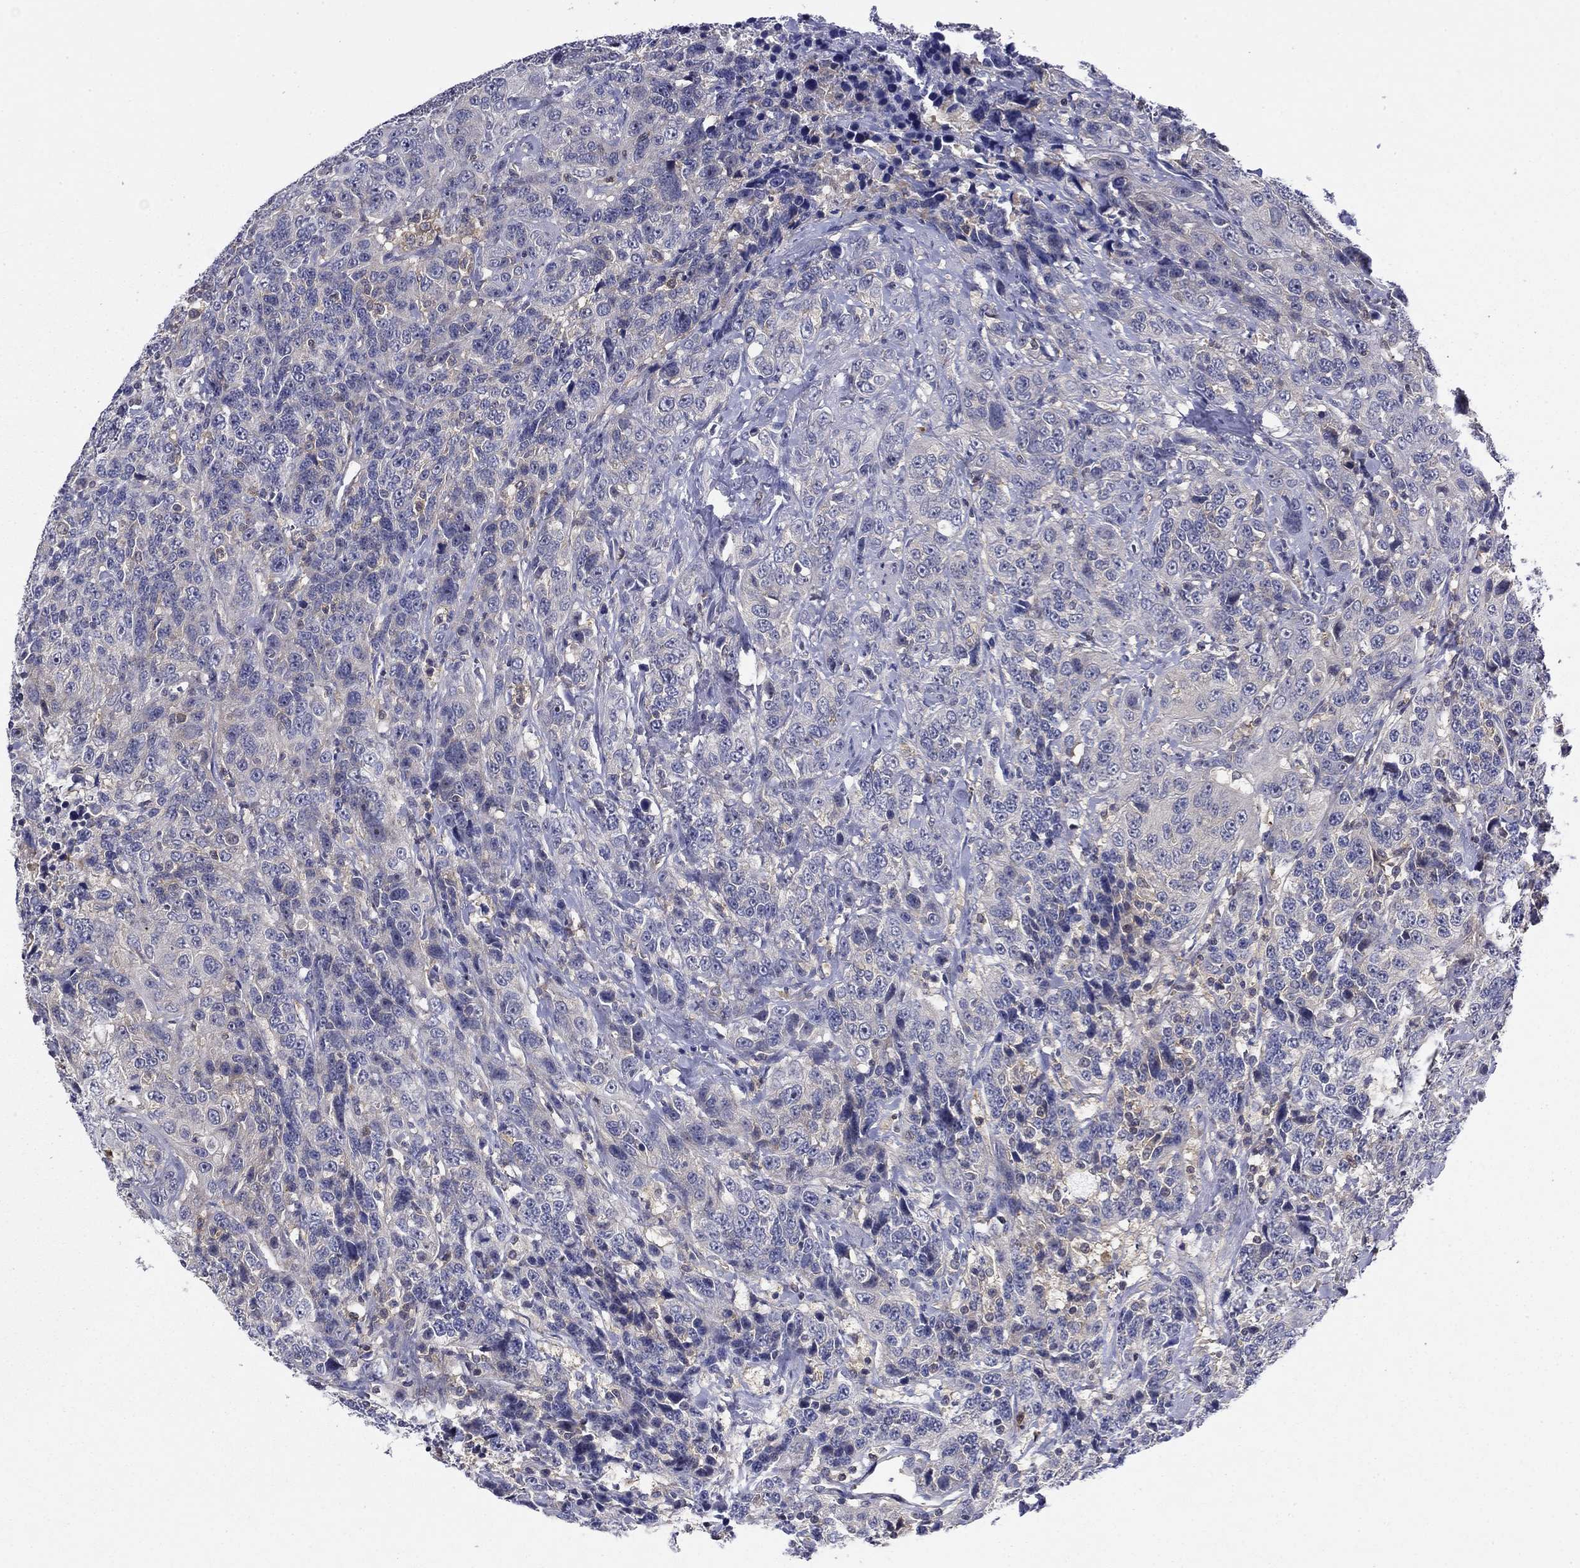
{"staining": {"intensity": "negative", "quantity": "none", "location": "none"}, "tissue": "urothelial cancer", "cell_type": "Tumor cells", "image_type": "cancer", "snomed": [{"axis": "morphology", "description": "Urothelial carcinoma, NOS"}, {"axis": "morphology", "description": "Urothelial carcinoma, High grade"}, {"axis": "topography", "description": "Urinary bladder"}], "caption": "Immunohistochemical staining of human transitional cell carcinoma demonstrates no significant staining in tumor cells.", "gene": "POU2F2", "patient": {"sex": "female", "age": 73}}